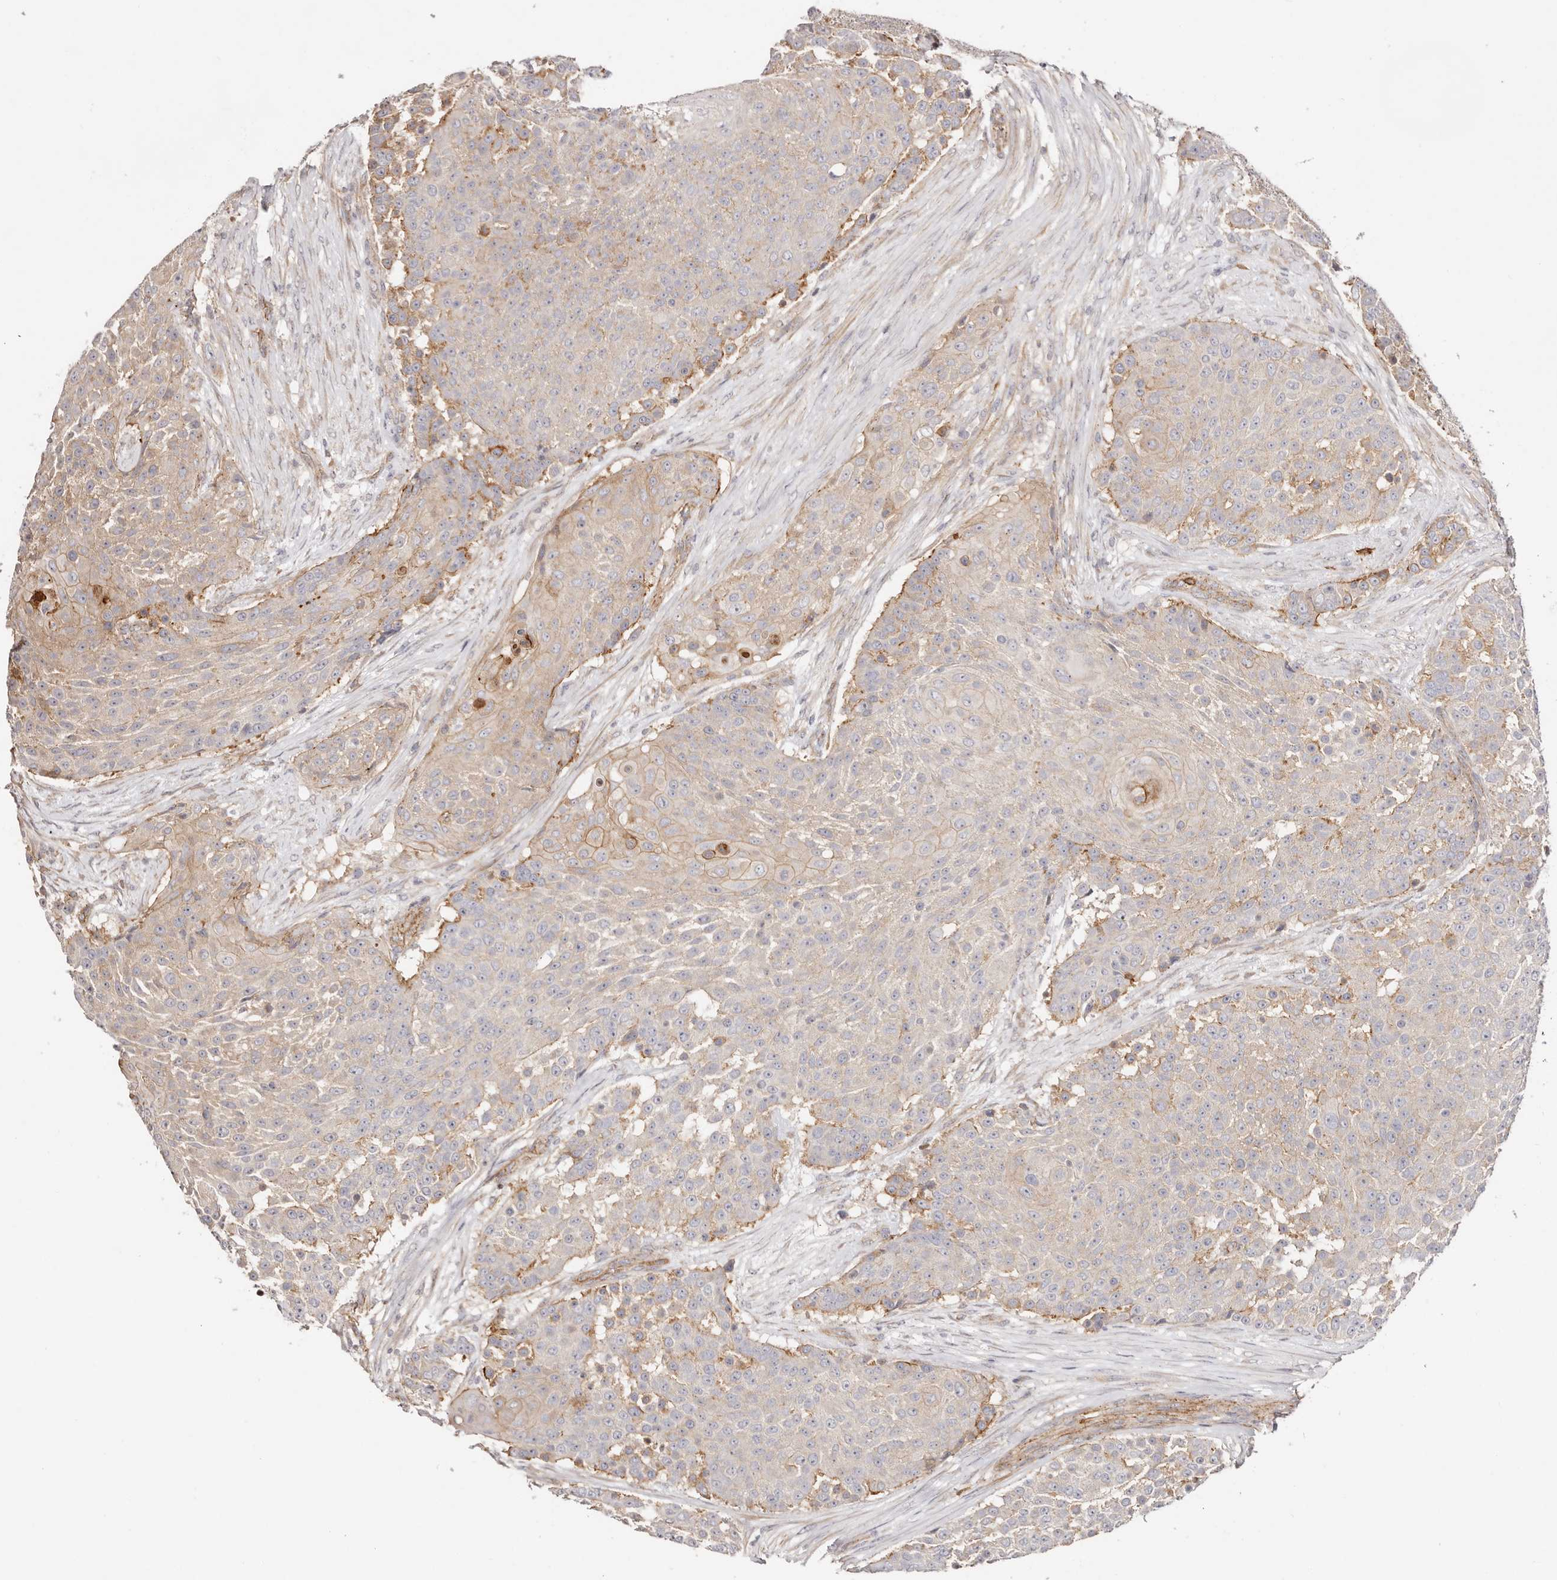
{"staining": {"intensity": "moderate", "quantity": "25%-75%", "location": "cytoplasmic/membranous"}, "tissue": "urothelial cancer", "cell_type": "Tumor cells", "image_type": "cancer", "snomed": [{"axis": "morphology", "description": "Urothelial carcinoma, High grade"}, {"axis": "topography", "description": "Urinary bladder"}], "caption": "High-power microscopy captured an IHC micrograph of urothelial carcinoma (high-grade), revealing moderate cytoplasmic/membranous positivity in about 25%-75% of tumor cells.", "gene": "SLC35B2", "patient": {"sex": "female", "age": 63}}